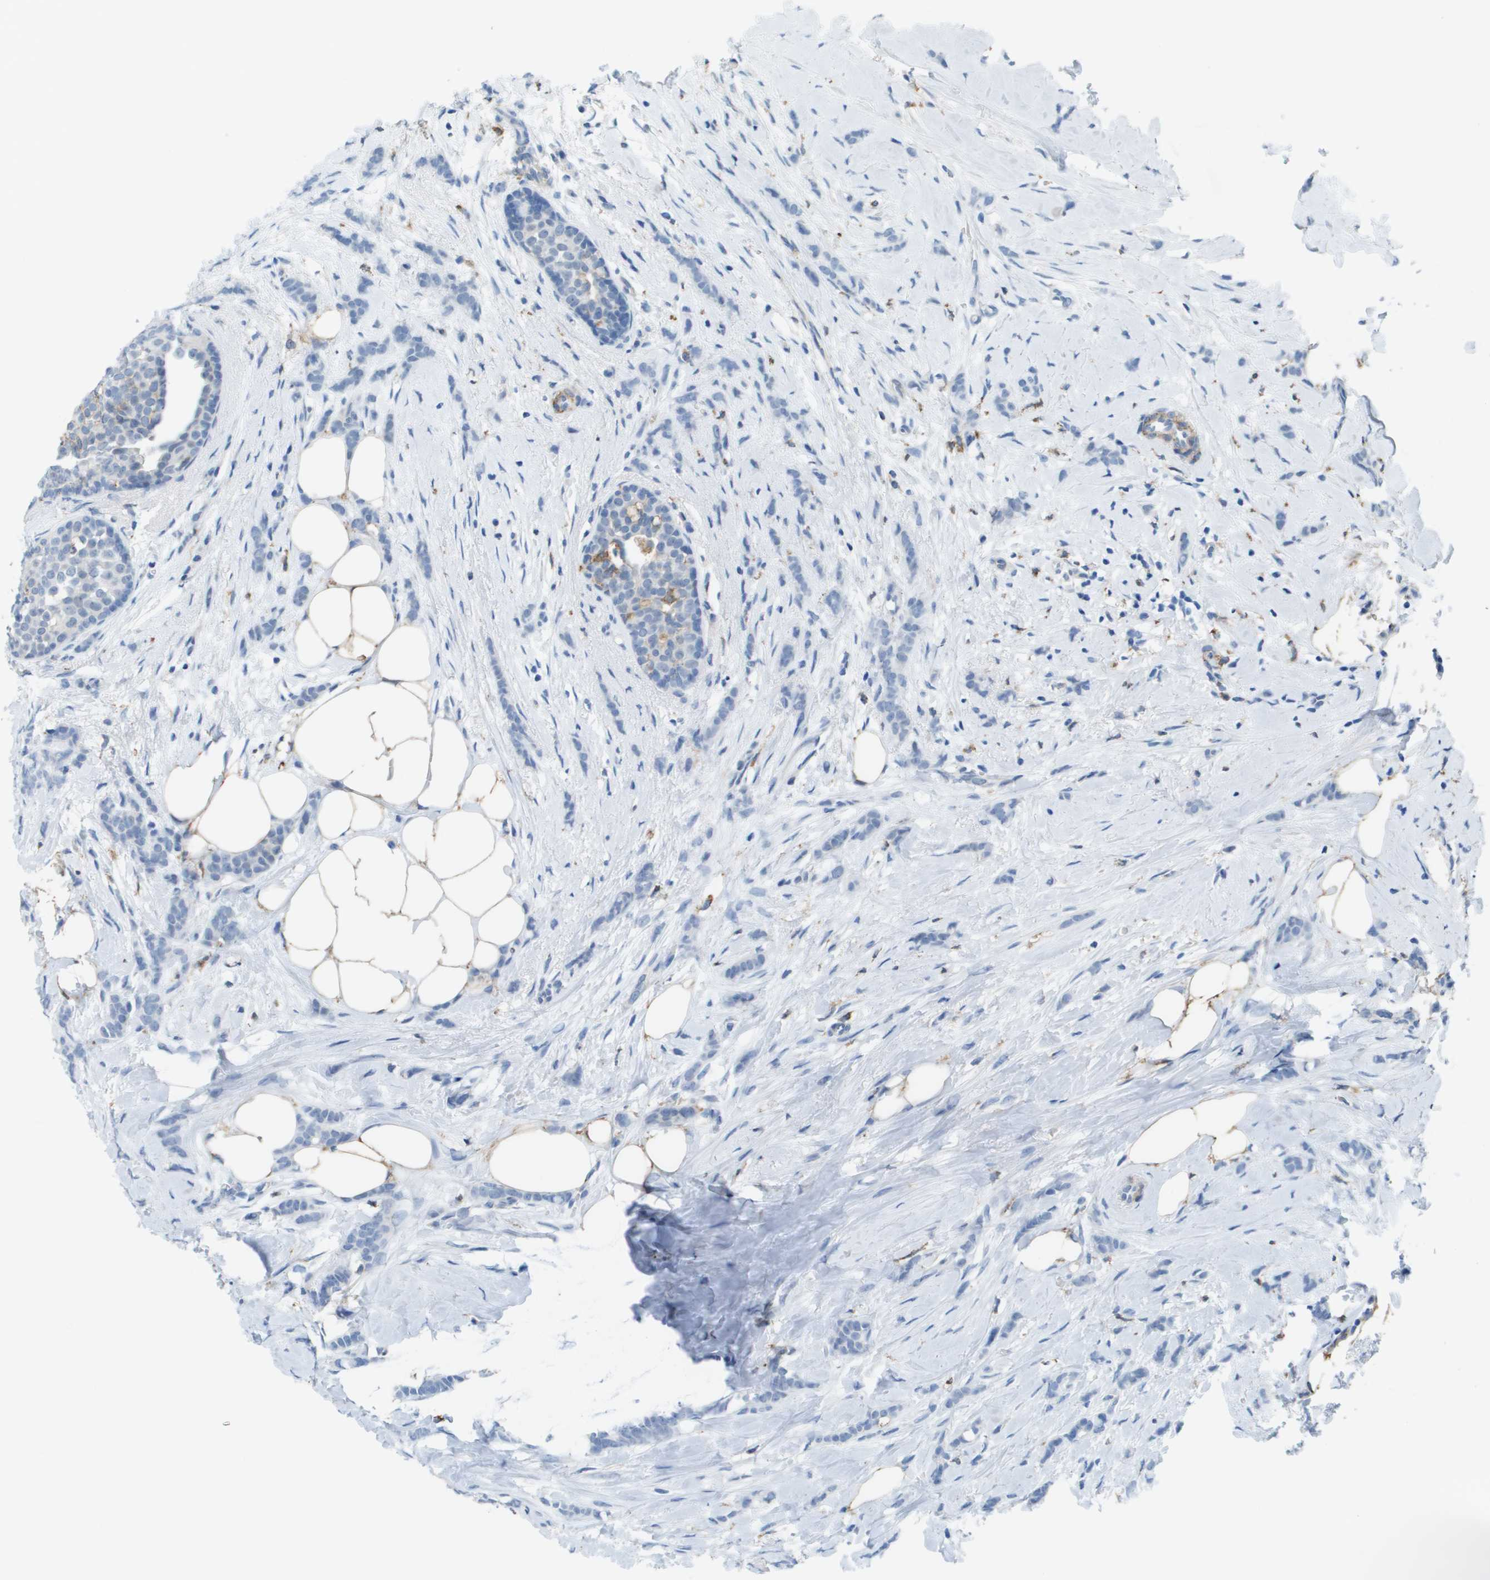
{"staining": {"intensity": "negative", "quantity": "none", "location": "none"}, "tissue": "breast cancer", "cell_type": "Tumor cells", "image_type": "cancer", "snomed": [{"axis": "morphology", "description": "Lobular carcinoma, in situ"}, {"axis": "morphology", "description": "Lobular carcinoma"}, {"axis": "topography", "description": "Breast"}], "caption": "Human breast cancer stained for a protein using immunohistochemistry (IHC) displays no positivity in tumor cells.", "gene": "ZBTB43", "patient": {"sex": "female", "age": 41}}